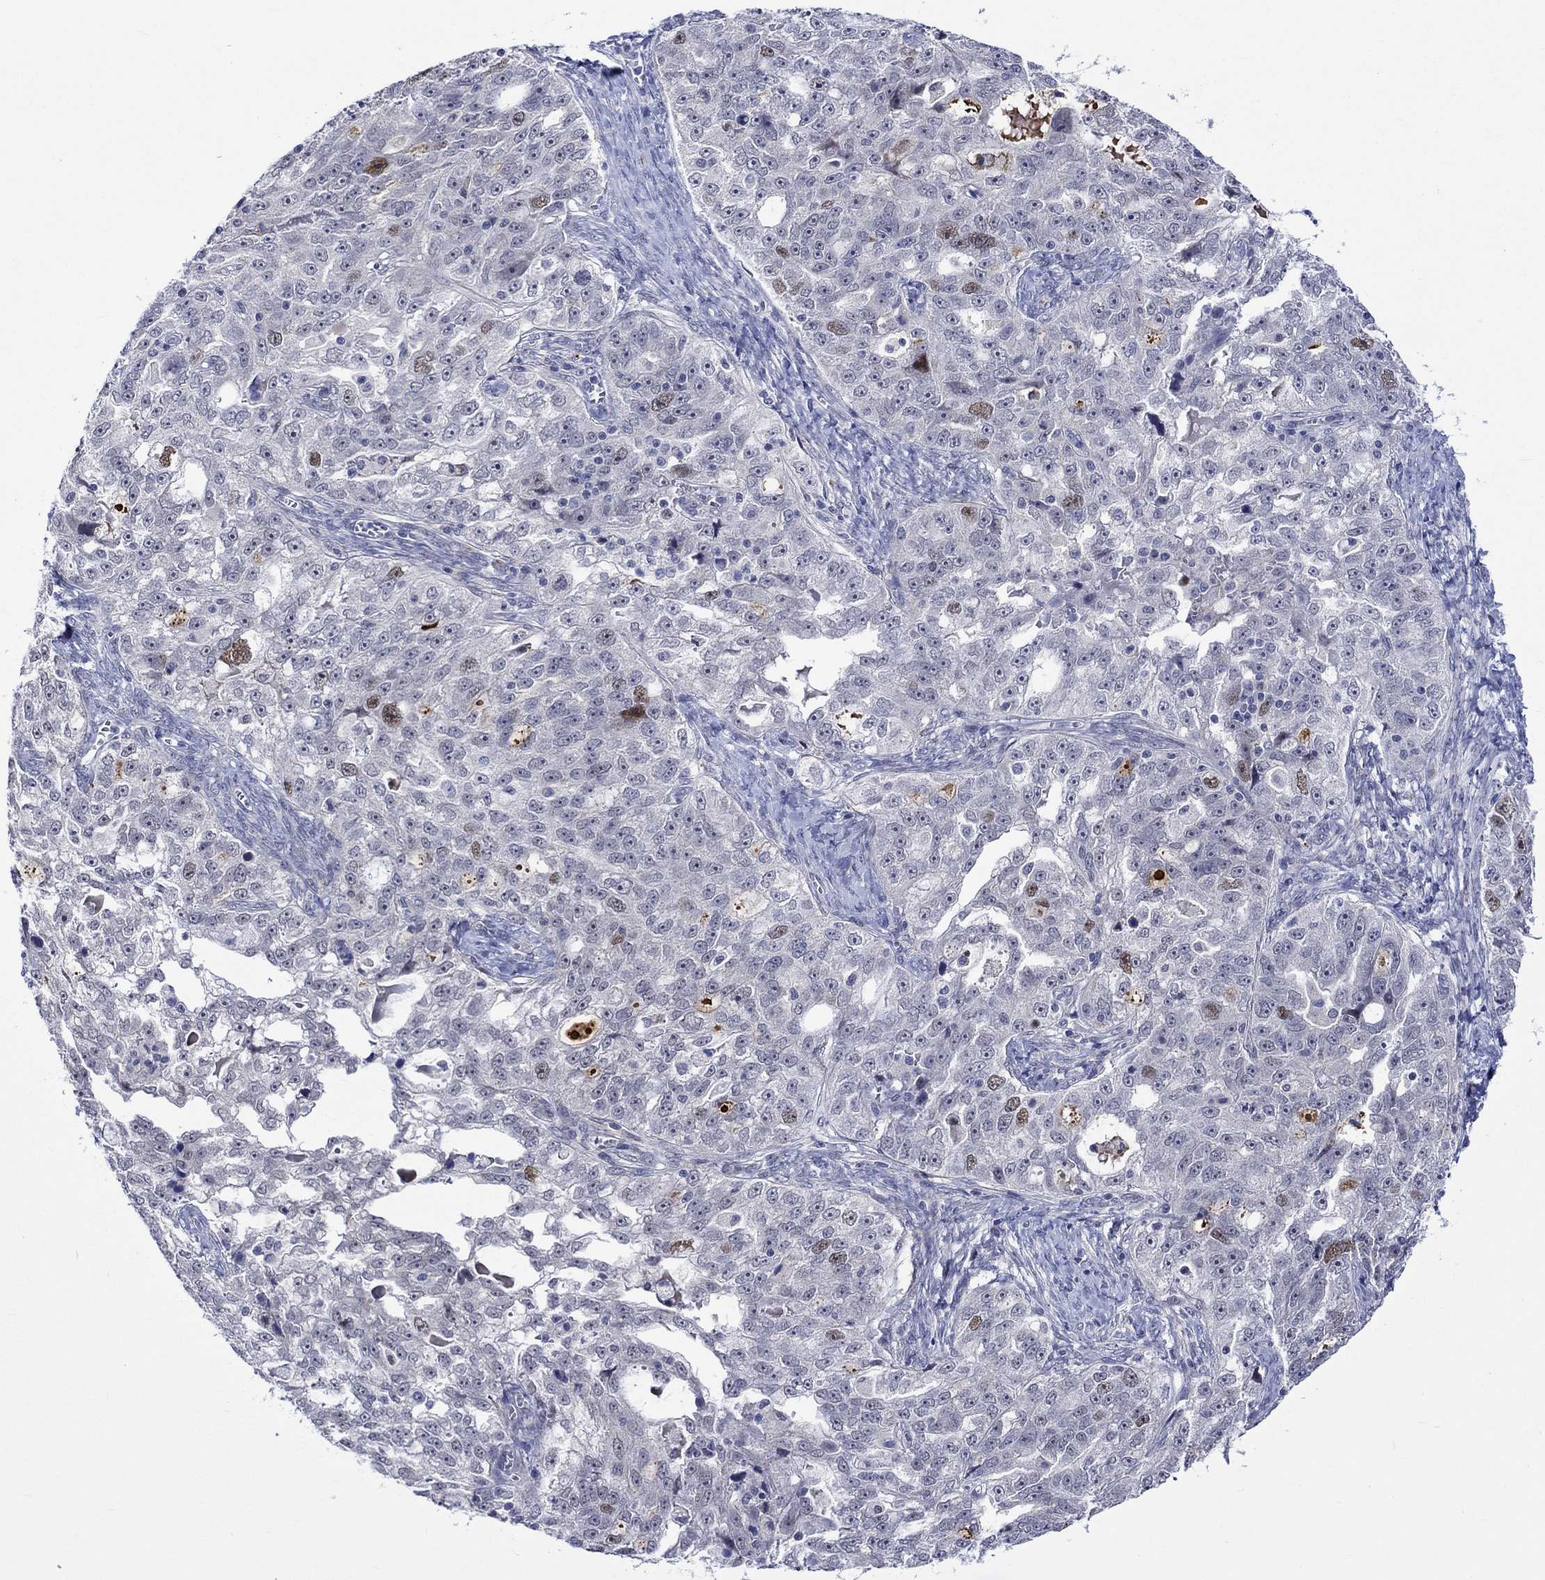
{"staining": {"intensity": "moderate", "quantity": "<25%", "location": "nuclear"}, "tissue": "ovarian cancer", "cell_type": "Tumor cells", "image_type": "cancer", "snomed": [{"axis": "morphology", "description": "Cystadenocarcinoma, serous, NOS"}, {"axis": "topography", "description": "Ovary"}], "caption": "There is low levels of moderate nuclear positivity in tumor cells of ovarian cancer (serous cystadenocarcinoma), as demonstrated by immunohistochemical staining (brown color).", "gene": "E2F8", "patient": {"sex": "female", "age": 51}}